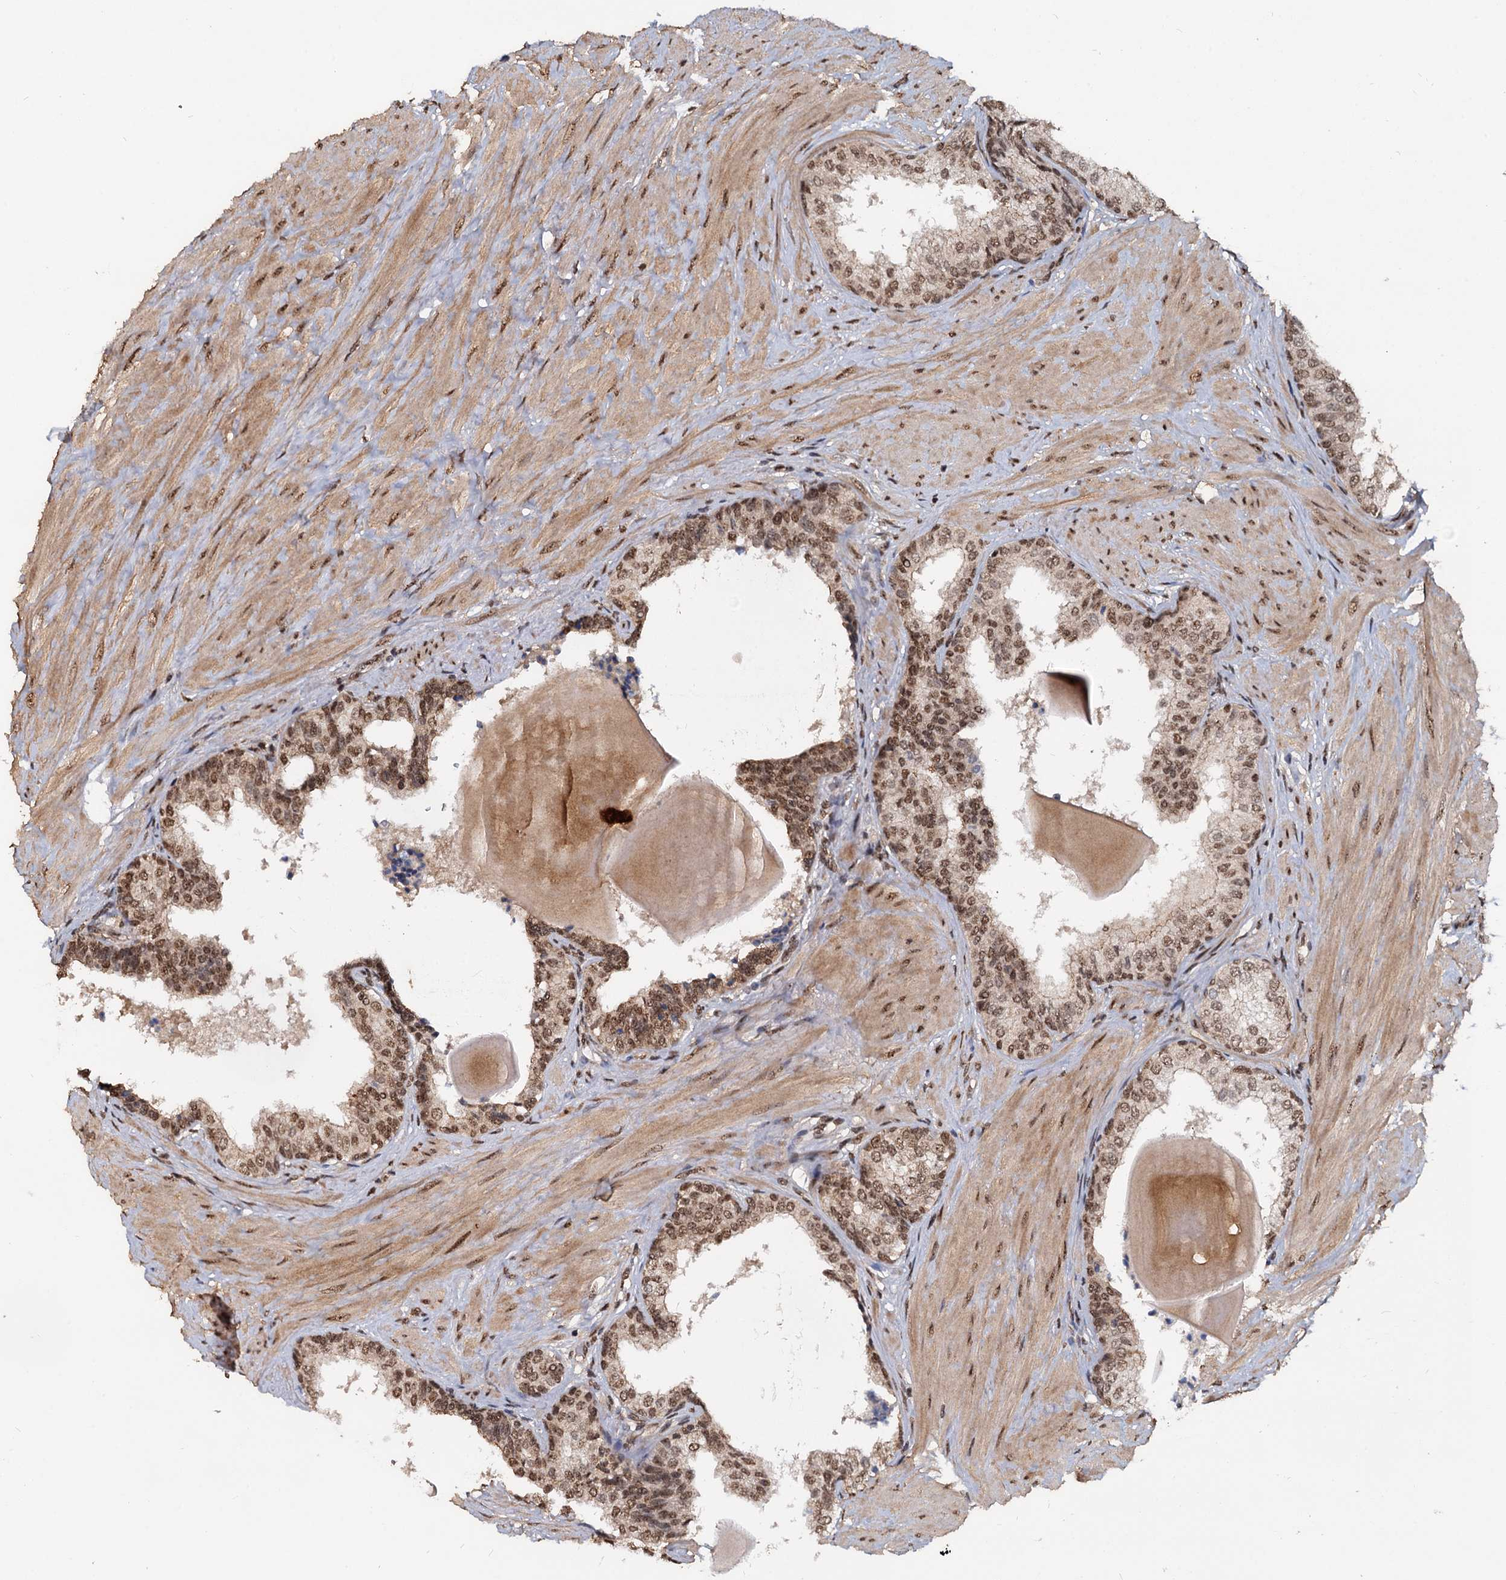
{"staining": {"intensity": "moderate", "quantity": ">75%", "location": "nuclear"}, "tissue": "prostate", "cell_type": "Glandular cells", "image_type": "normal", "snomed": [{"axis": "morphology", "description": "Normal tissue, NOS"}, {"axis": "topography", "description": "Prostate"}], "caption": "Approximately >75% of glandular cells in benign human prostate reveal moderate nuclear protein expression as visualized by brown immunohistochemical staining.", "gene": "FAM216B", "patient": {"sex": "male", "age": 48}}